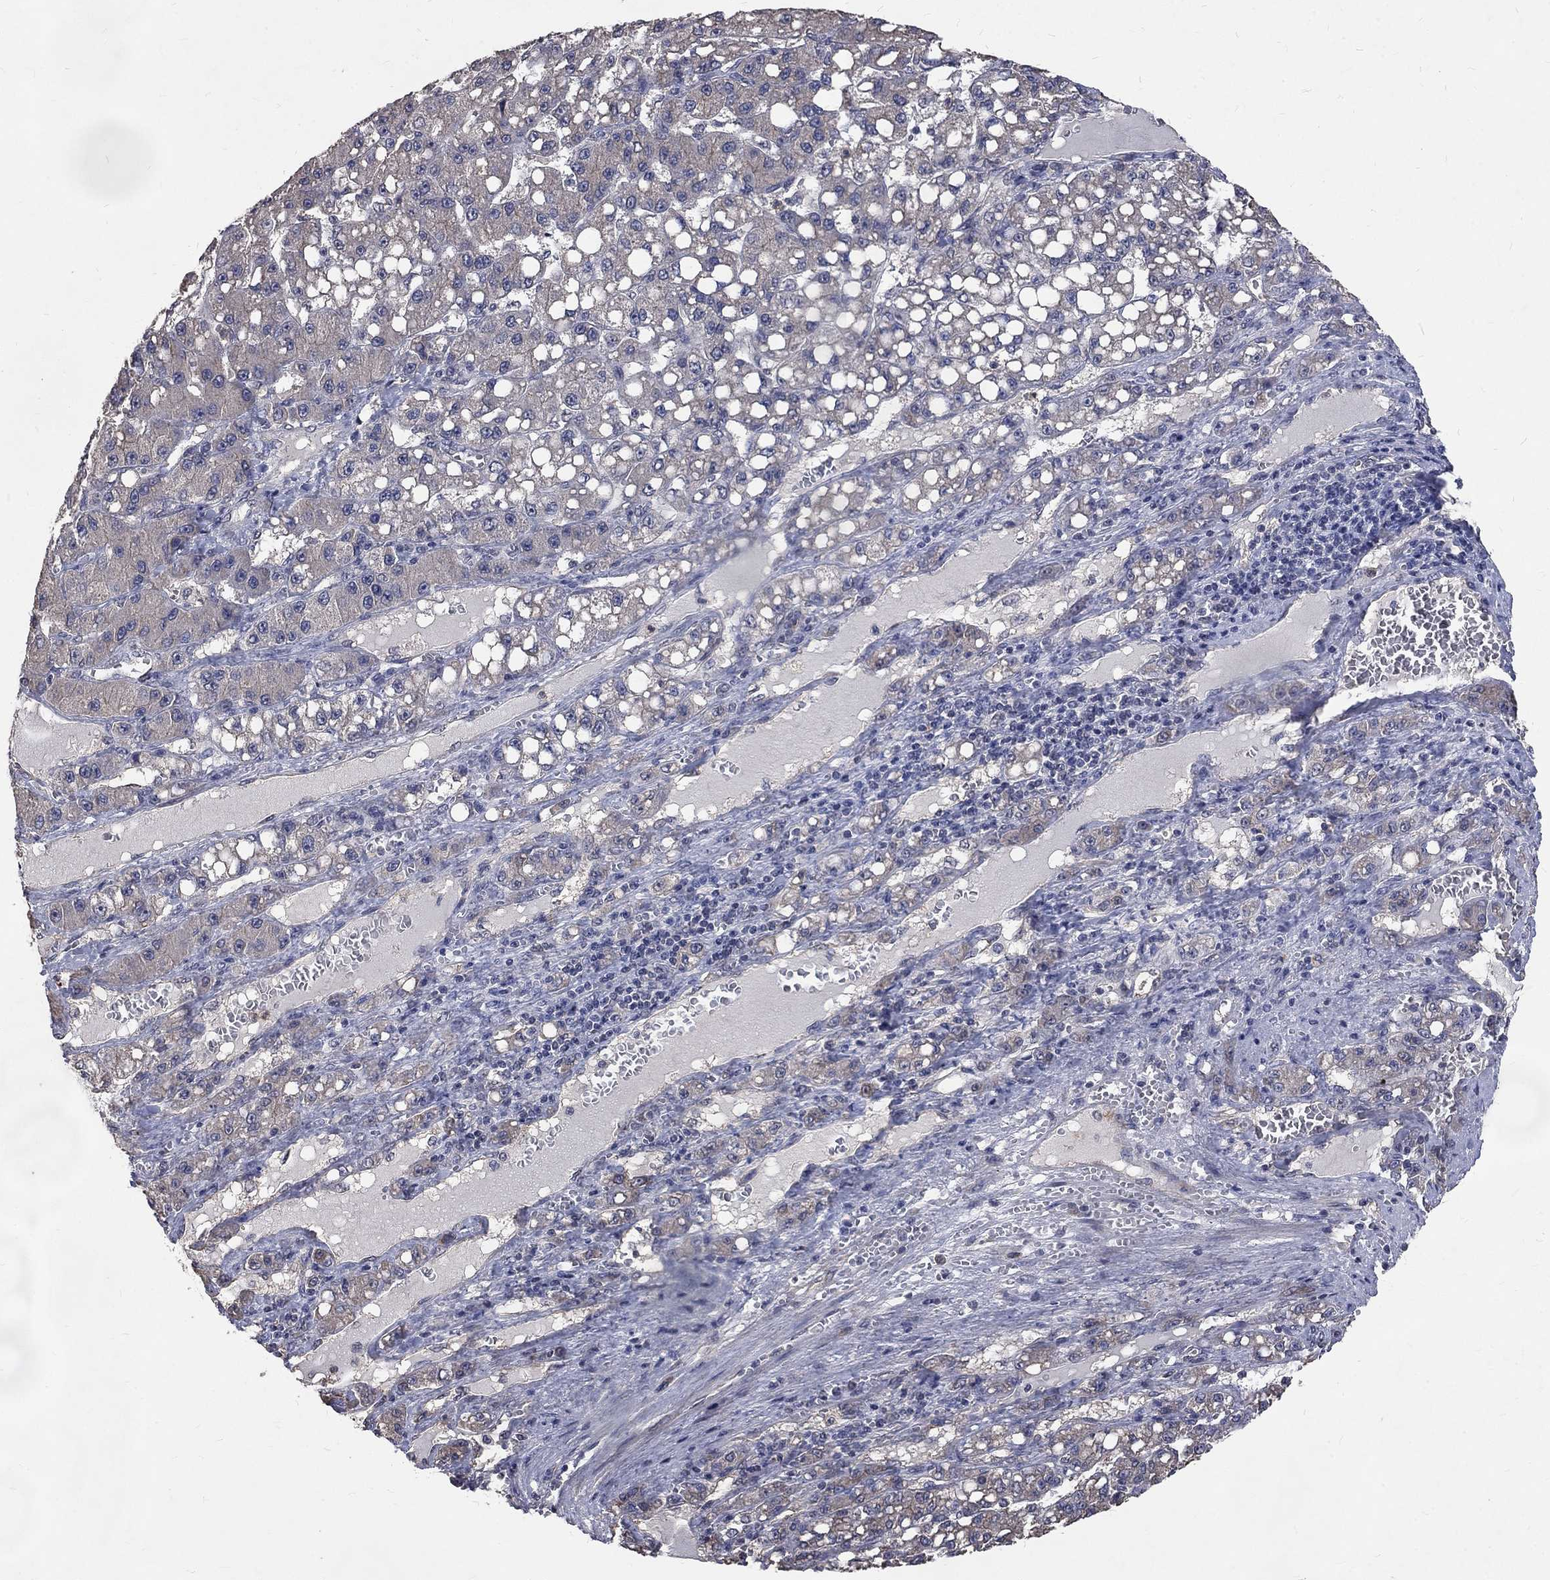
{"staining": {"intensity": "negative", "quantity": "none", "location": "none"}, "tissue": "liver cancer", "cell_type": "Tumor cells", "image_type": "cancer", "snomed": [{"axis": "morphology", "description": "Carcinoma, Hepatocellular, NOS"}, {"axis": "topography", "description": "Liver"}], "caption": "This is a image of immunohistochemistry staining of liver cancer, which shows no staining in tumor cells.", "gene": "CHST5", "patient": {"sex": "female", "age": 65}}